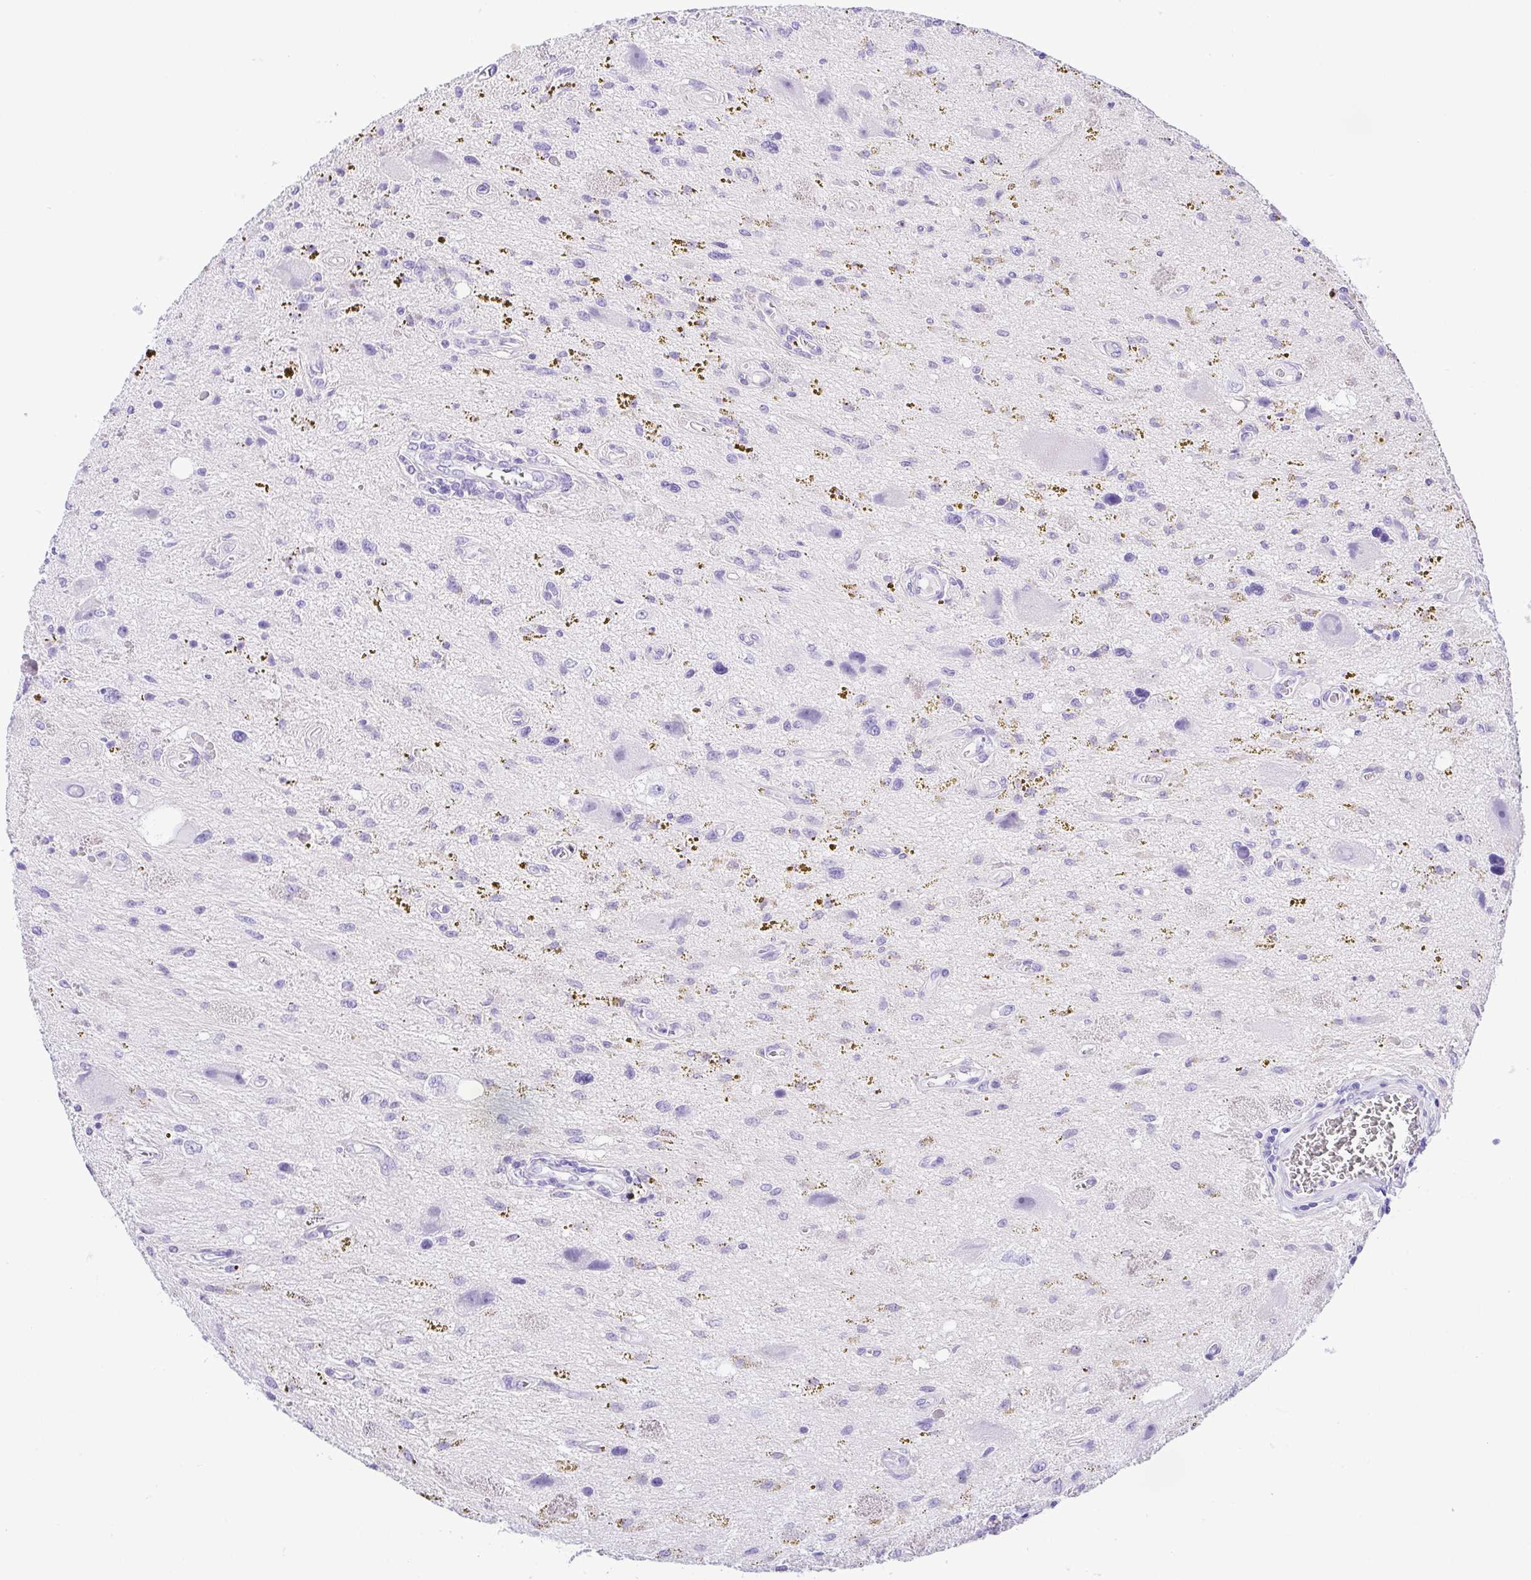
{"staining": {"intensity": "negative", "quantity": "none", "location": "none"}, "tissue": "glioma", "cell_type": "Tumor cells", "image_type": "cancer", "snomed": [{"axis": "morphology", "description": "Glioma, malignant, Low grade"}, {"axis": "topography", "description": "Cerebellum"}], "caption": "The image exhibits no staining of tumor cells in glioma.", "gene": "CDSN", "patient": {"sex": "female", "age": 14}}